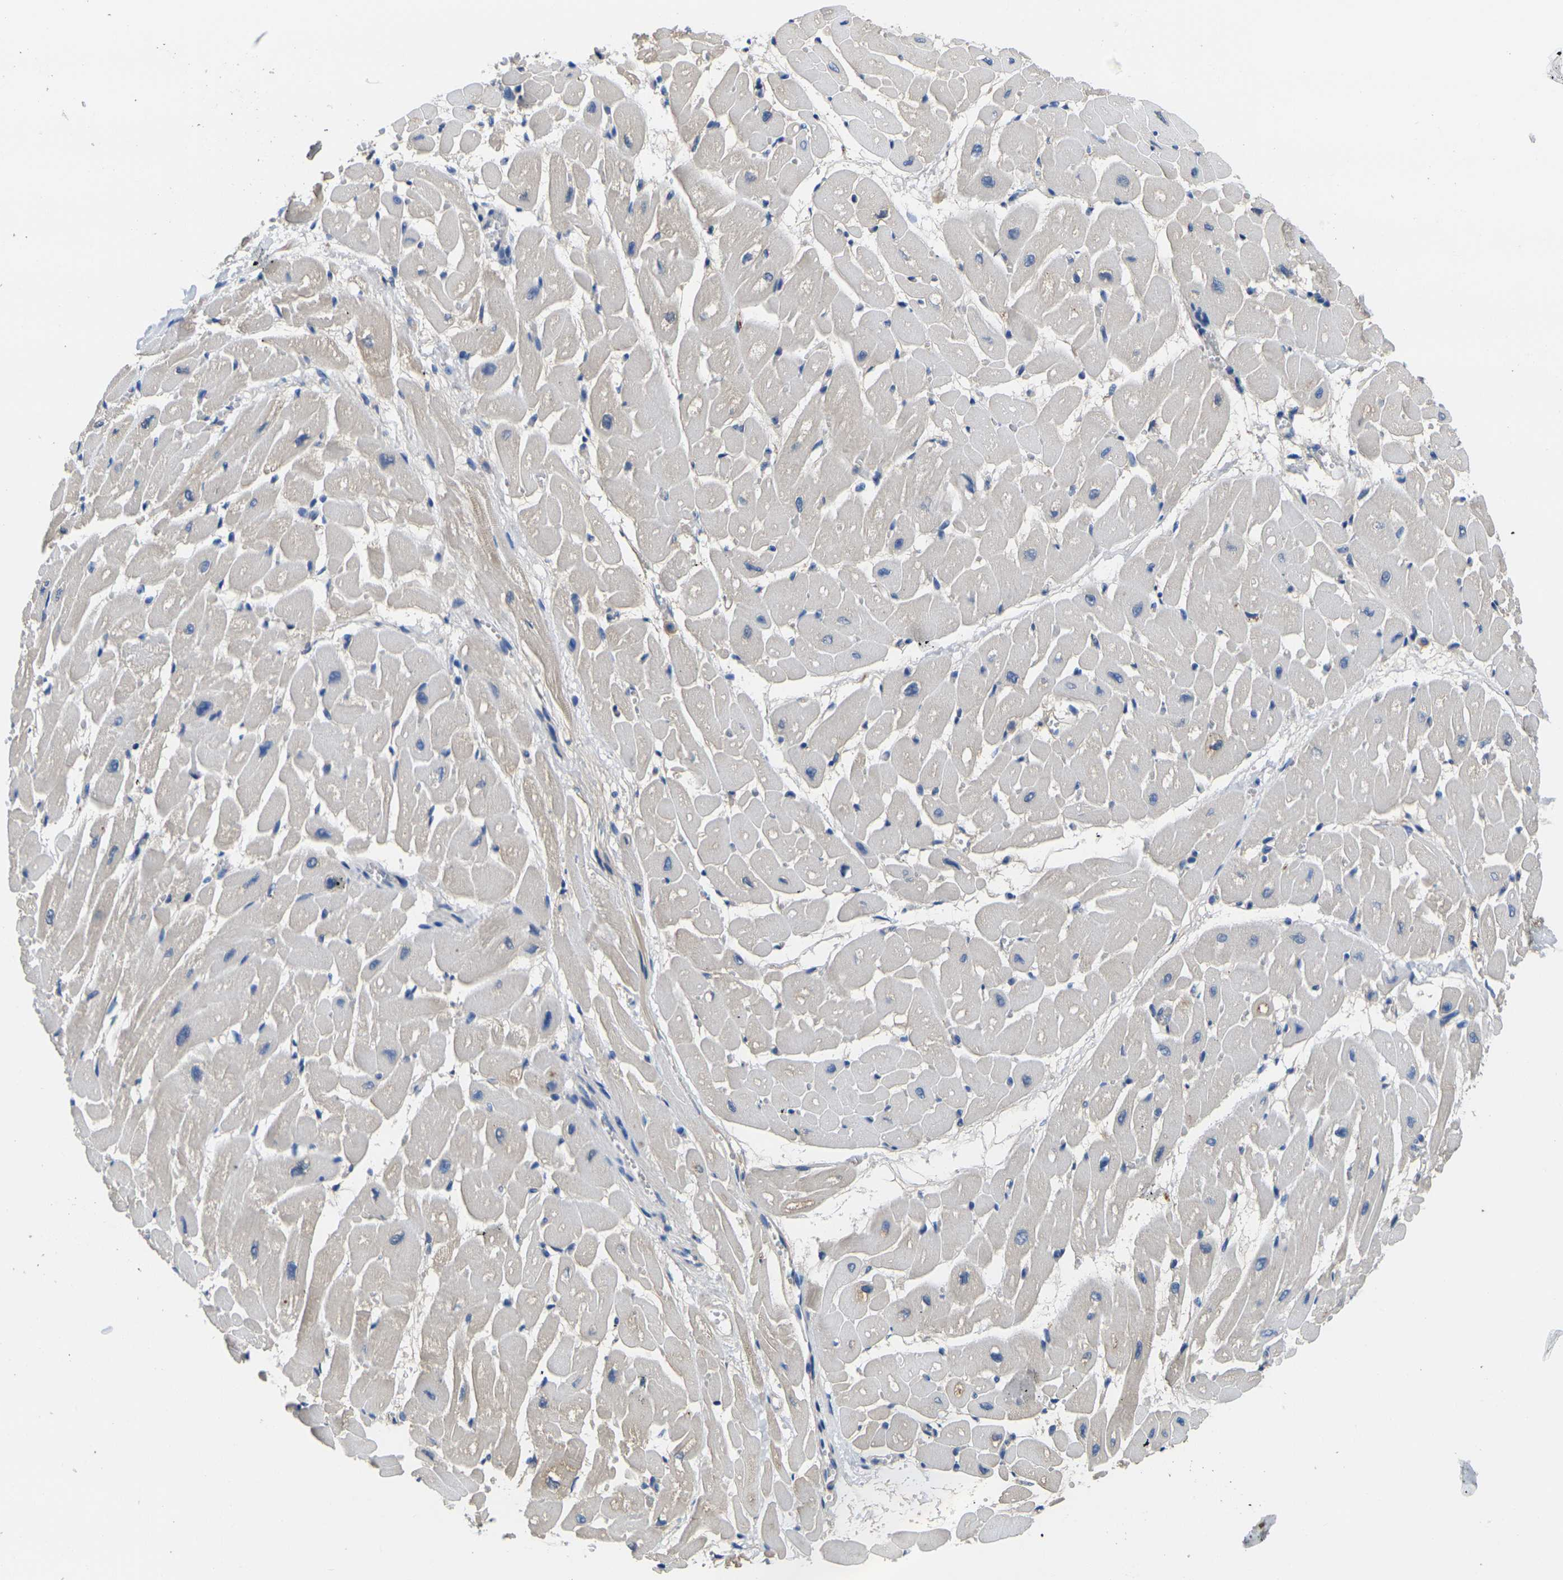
{"staining": {"intensity": "weak", "quantity": "<25%", "location": "cytoplasmic/membranous"}, "tissue": "heart muscle", "cell_type": "Cardiomyocytes", "image_type": "normal", "snomed": [{"axis": "morphology", "description": "Normal tissue, NOS"}, {"axis": "topography", "description": "Heart"}], "caption": "Immunohistochemistry (IHC) of normal human heart muscle shows no positivity in cardiomyocytes. The staining was performed using DAB (3,3'-diaminobenzidine) to visualize the protein expression in brown, while the nuclei were stained in blue with hematoxylin (Magnification: 20x).", "gene": "GREM2", "patient": {"sex": "male", "age": 45}}